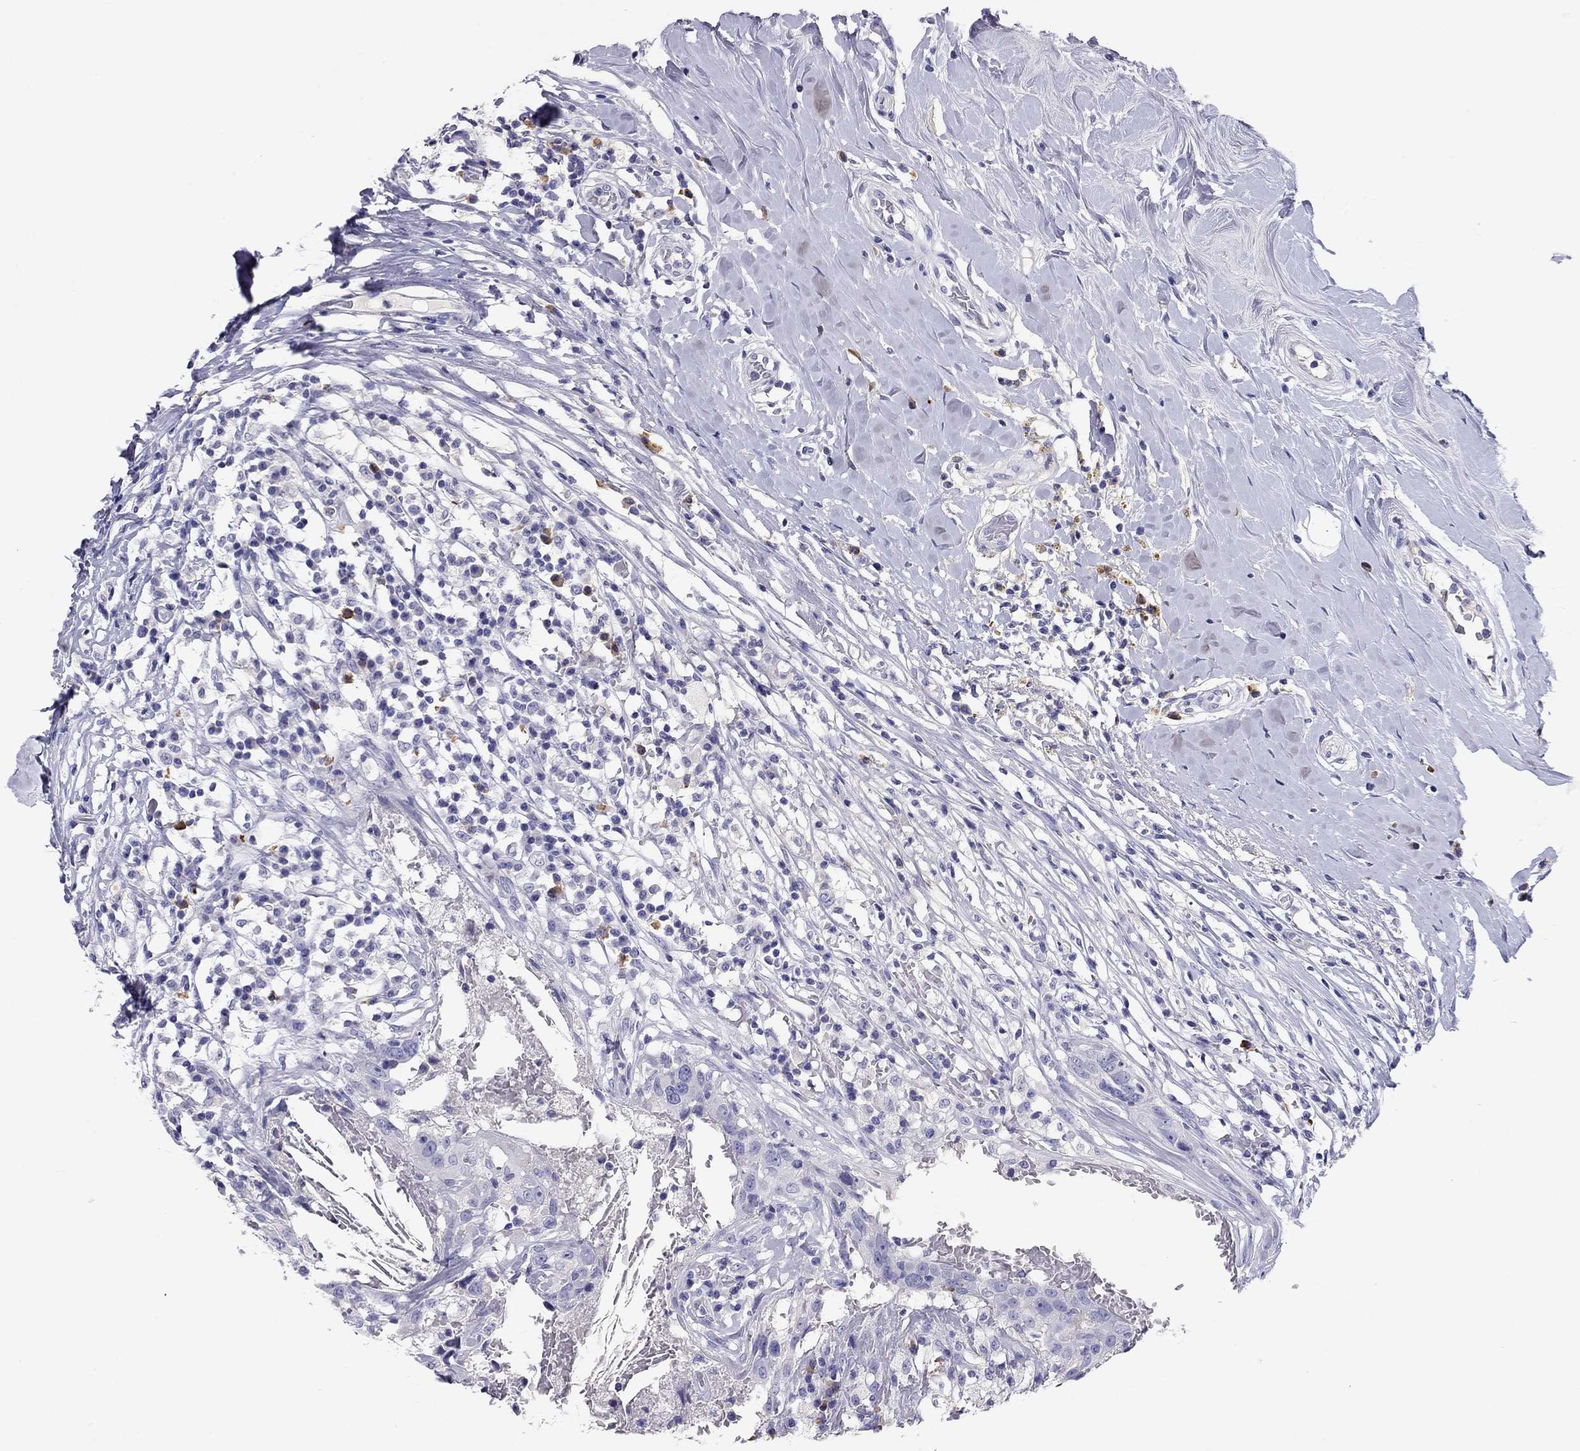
{"staining": {"intensity": "negative", "quantity": "none", "location": "none"}, "tissue": "breast cancer", "cell_type": "Tumor cells", "image_type": "cancer", "snomed": [{"axis": "morphology", "description": "Duct carcinoma"}, {"axis": "topography", "description": "Breast"}], "caption": "The immunohistochemistry photomicrograph has no significant positivity in tumor cells of breast cancer tissue.", "gene": "CALHM1", "patient": {"sex": "female", "age": 27}}